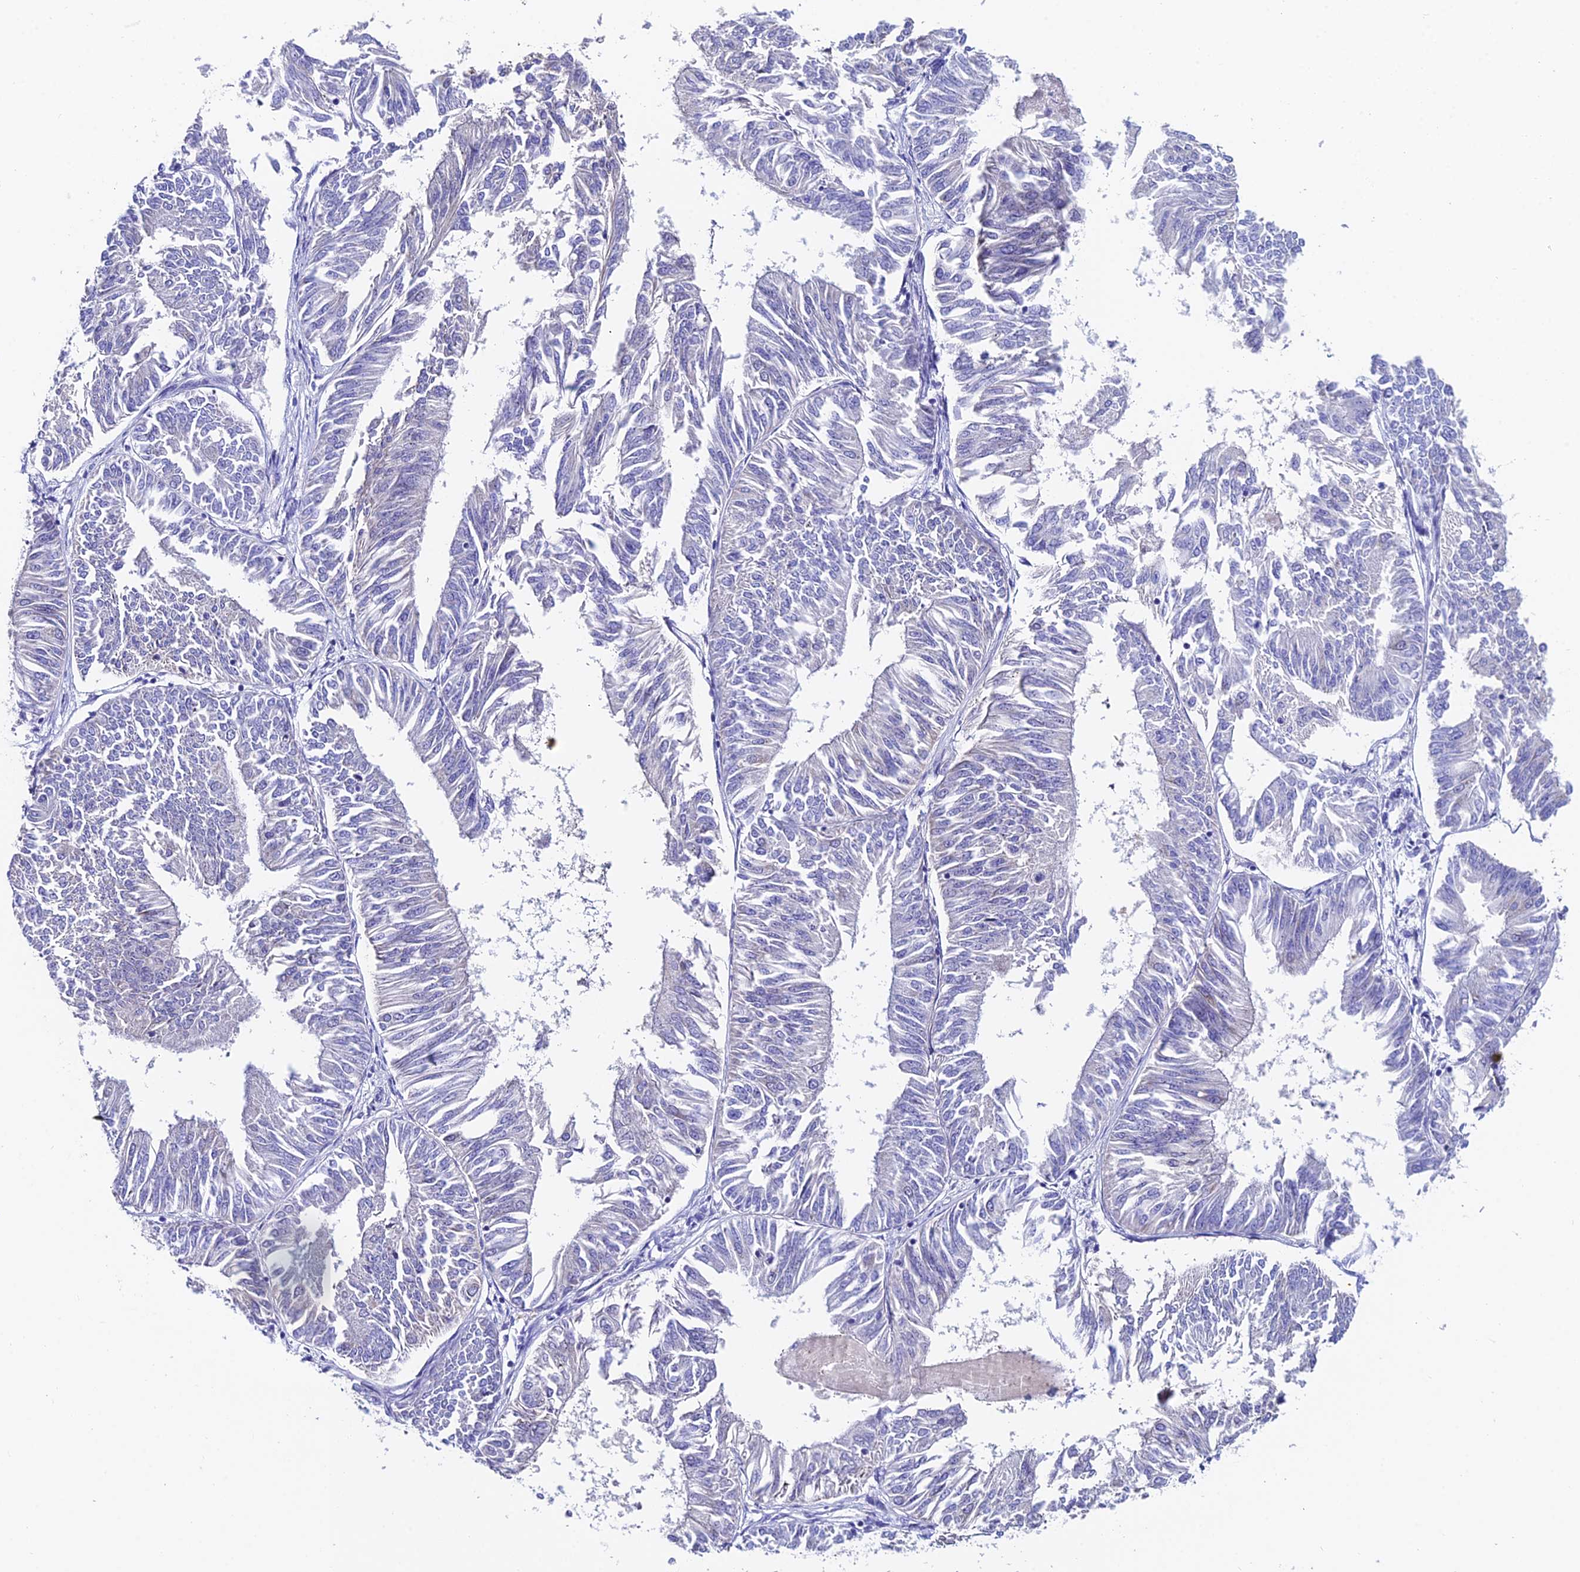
{"staining": {"intensity": "negative", "quantity": "none", "location": "none"}, "tissue": "endometrial cancer", "cell_type": "Tumor cells", "image_type": "cancer", "snomed": [{"axis": "morphology", "description": "Adenocarcinoma, NOS"}, {"axis": "topography", "description": "Endometrium"}], "caption": "This is an immunohistochemistry histopathology image of human endometrial cancer (adenocarcinoma). There is no positivity in tumor cells.", "gene": "CEP41", "patient": {"sex": "female", "age": 58}}